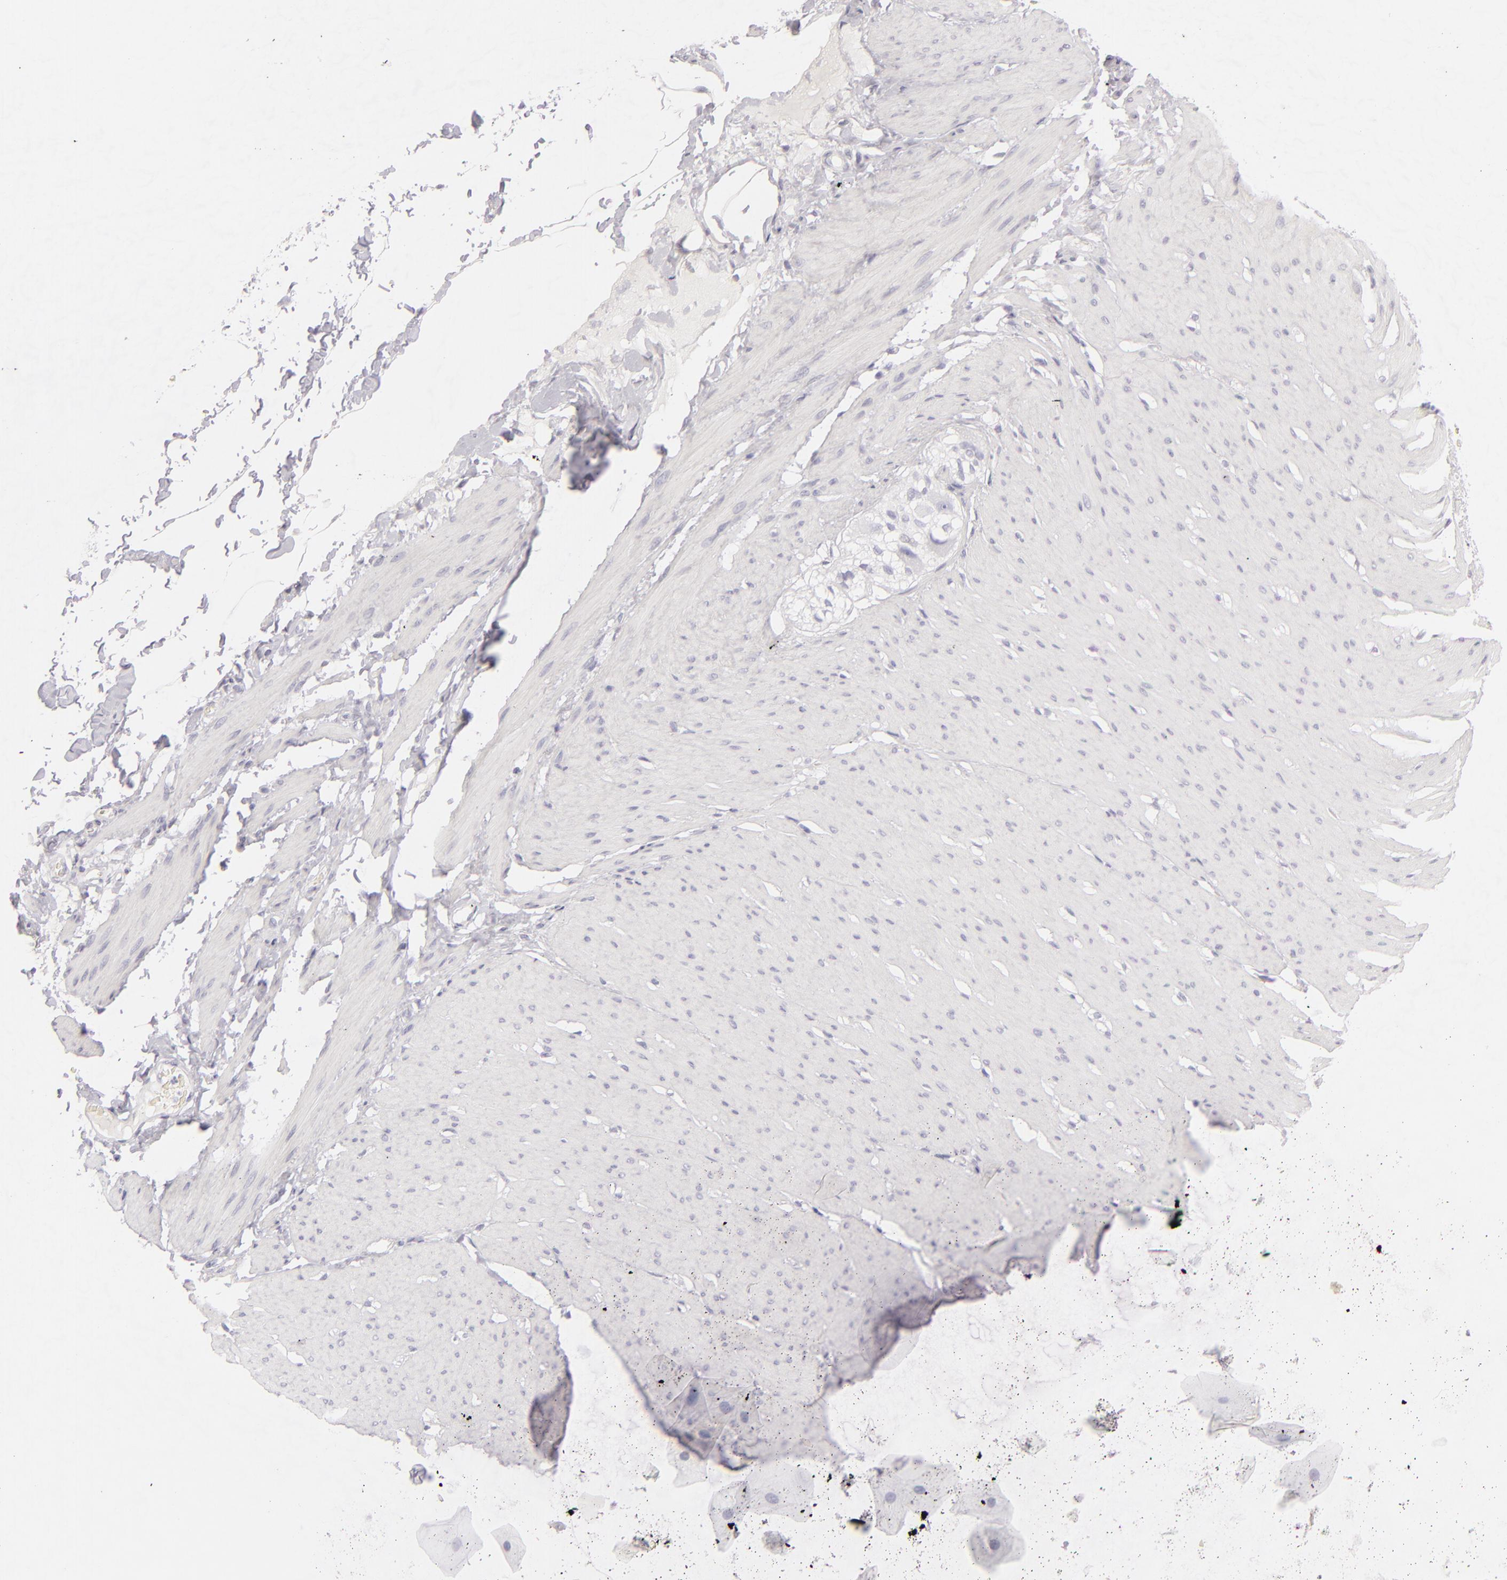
{"staining": {"intensity": "negative", "quantity": "none", "location": "none"}, "tissue": "smooth muscle", "cell_type": "Smooth muscle cells", "image_type": "normal", "snomed": [{"axis": "morphology", "description": "Normal tissue, NOS"}, {"axis": "topography", "description": "Smooth muscle"}, {"axis": "topography", "description": "Colon"}], "caption": "IHC histopathology image of normal human smooth muscle stained for a protein (brown), which displays no expression in smooth muscle cells.", "gene": "CDX2", "patient": {"sex": "male", "age": 67}}